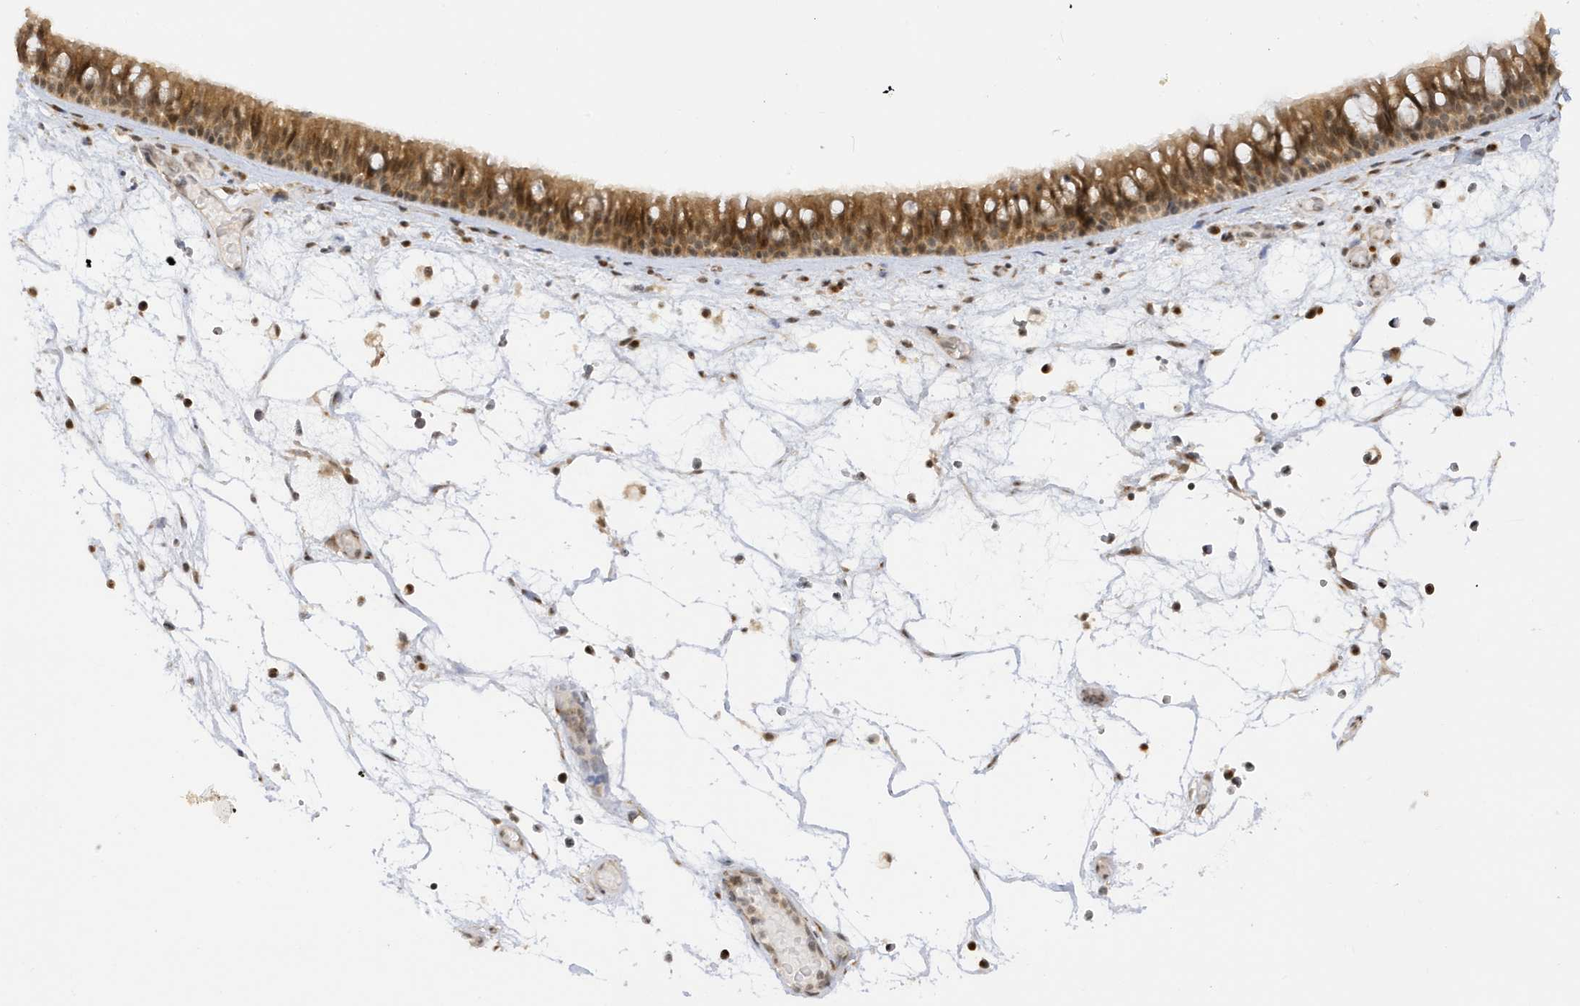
{"staining": {"intensity": "moderate", "quantity": ">75%", "location": "cytoplasmic/membranous,nuclear"}, "tissue": "nasopharynx", "cell_type": "Respiratory epithelial cells", "image_type": "normal", "snomed": [{"axis": "morphology", "description": "Normal tissue, NOS"}, {"axis": "morphology", "description": "Inflammation, NOS"}, {"axis": "morphology", "description": "Malignant melanoma, Metastatic site"}, {"axis": "topography", "description": "Nasopharynx"}], "caption": "Protein analysis of unremarkable nasopharynx exhibits moderate cytoplasmic/membranous,nuclear expression in approximately >75% of respiratory epithelial cells. (brown staining indicates protein expression, while blue staining denotes nuclei).", "gene": "TAB3", "patient": {"sex": "male", "age": 70}}